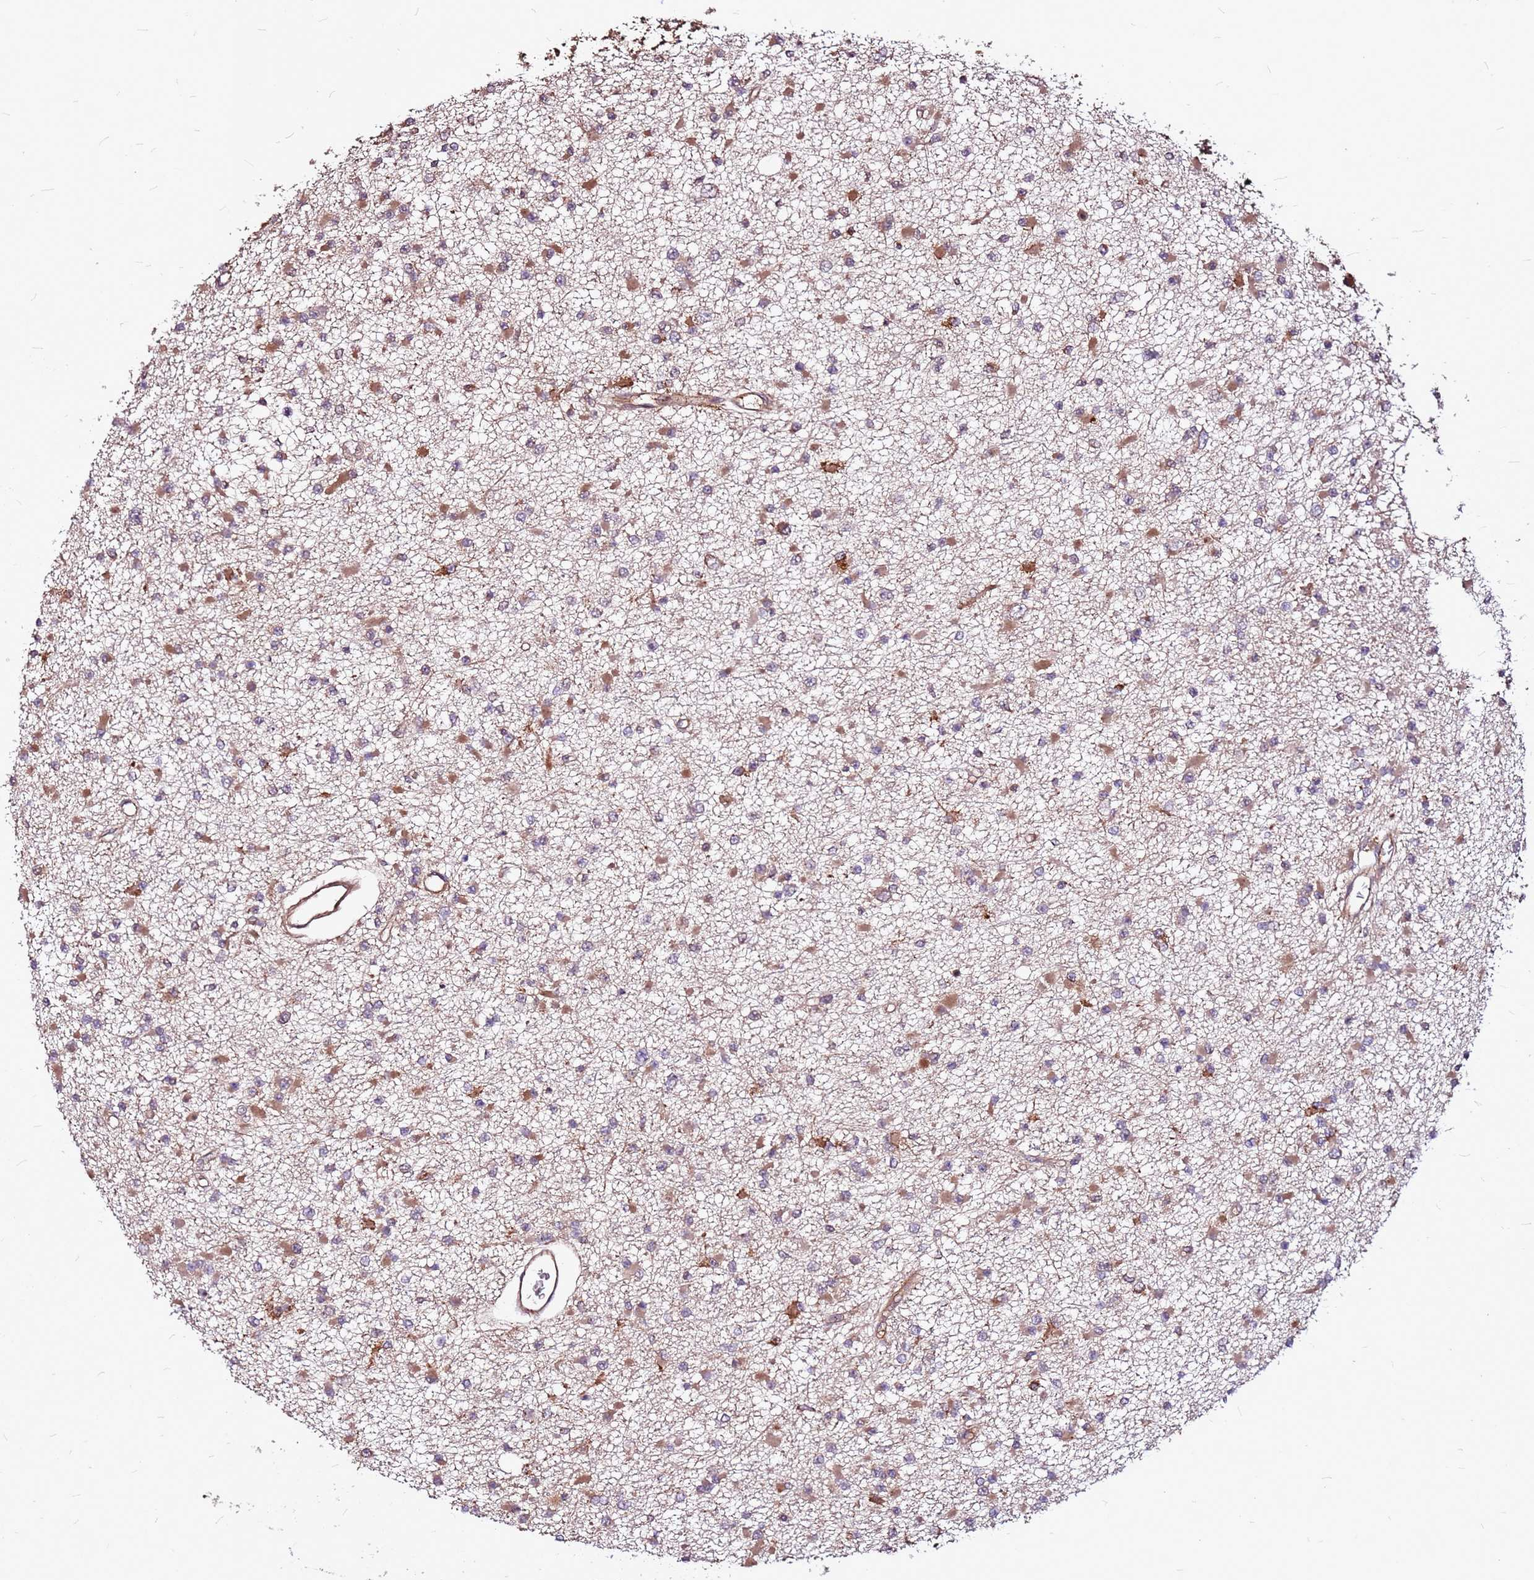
{"staining": {"intensity": "moderate", "quantity": ">75%", "location": "cytoplasmic/membranous"}, "tissue": "glioma", "cell_type": "Tumor cells", "image_type": "cancer", "snomed": [{"axis": "morphology", "description": "Glioma, malignant, Low grade"}, {"axis": "topography", "description": "Brain"}], "caption": "Immunohistochemical staining of glioma exhibits medium levels of moderate cytoplasmic/membranous expression in approximately >75% of tumor cells. (DAB (3,3'-diaminobenzidine) IHC, brown staining for protein, blue staining for nuclei).", "gene": "LYPLAL1", "patient": {"sex": "female", "age": 22}}